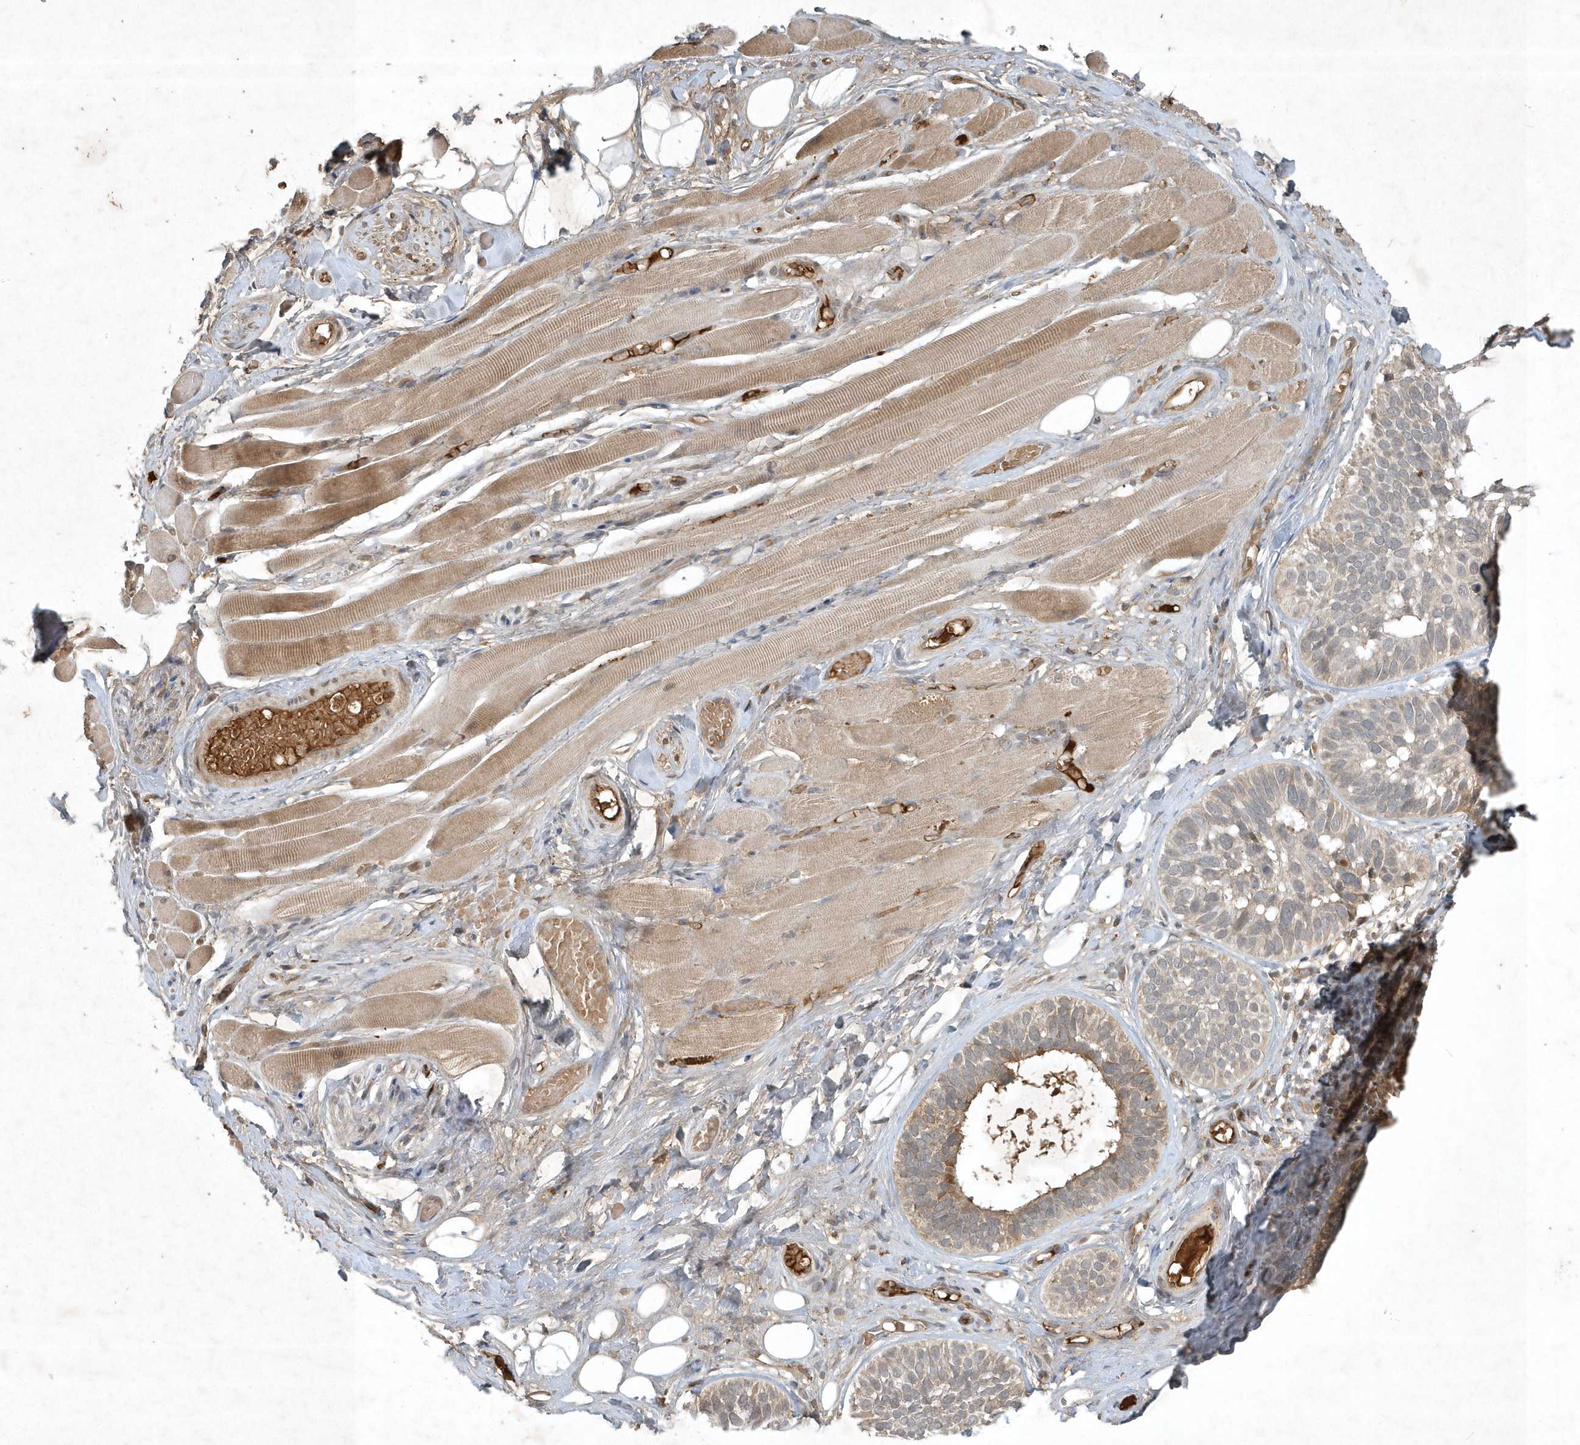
{"staining": {"intensity": "weak", "quantity": "<25%", "location": "cytoplasmic/membranous"}, "tissue": "skin cancer", "cell_type": "Tumor cells", "image_type": "cancer", "snomed": [{"axis": "morphology", "description": "Basal cell carcinoma"}, {"axis": "topography", "description": "Skin"}], "caption": "A high-resolution photomicrograph shows immunohistochemistry (IHC) staining of skin cancer, which displays no significant staining in tumor cells. The staining was performed using DAB (3,3'-diaminobenzidine) to visualize the protein expression in brown, while the nuclei were stained in blue with hematoxylin (Magnification: 20x).", "gene": "TNFAIP6", "patient": {"sex": "male", "age": 62}}